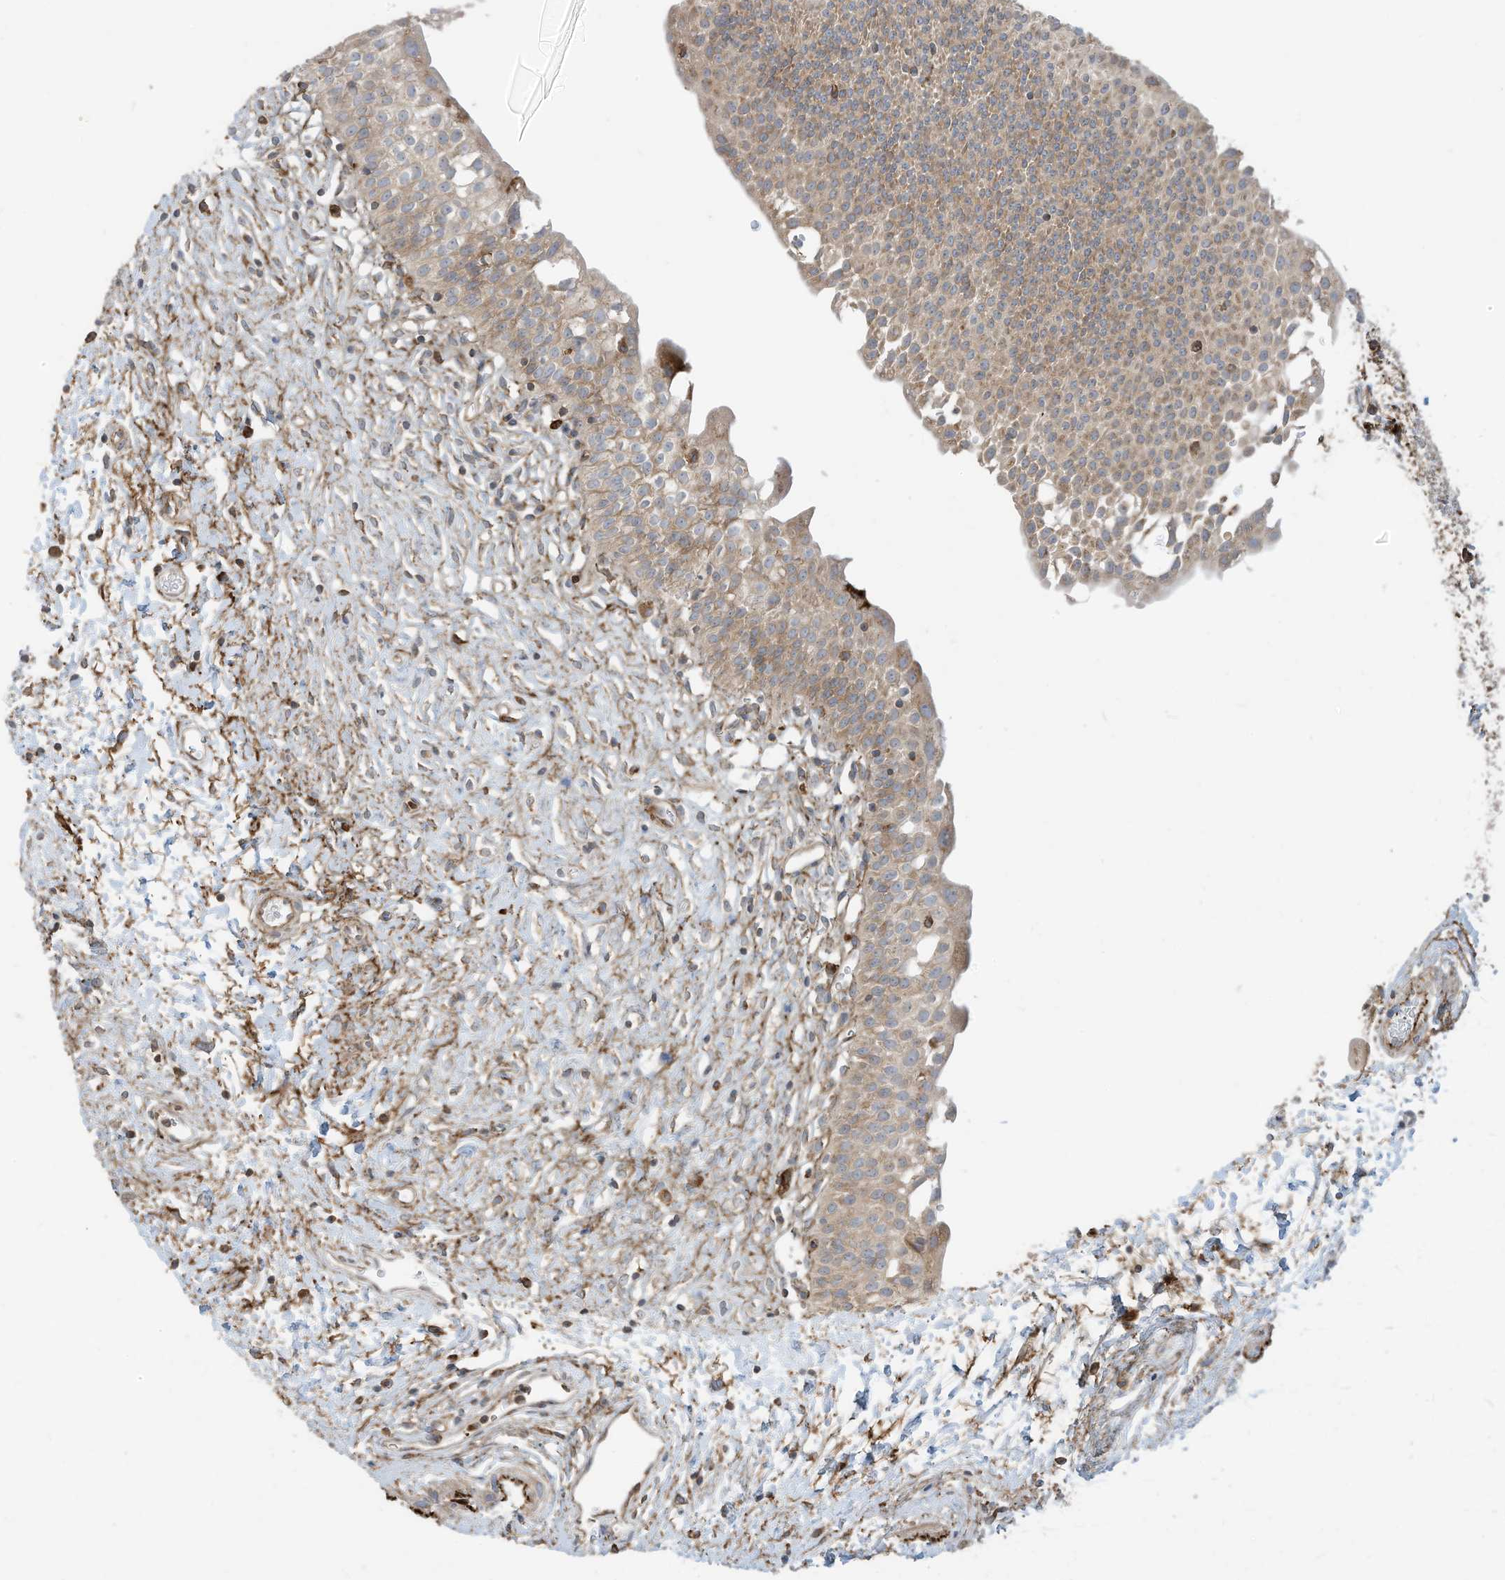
{"staining": {"intensity": "moderate", "quantity": "25%-75%", "location": "cytoplasmic/membranous"}, "tissue": "urinary bladder", "cell_type": "Urothelial cells", "image_type": "normal", "snomed": [{"axis": "morphology", "description": "Normal tissue, NOS"}, {"axis": "topography", "description": "Urinary bladder"}], "caption": "The image demonstrates a brown stain indicating the presence of a protein in the cytoplasmic/membranous of urothelial cells in urinary bladder.", "gene": "TRNAU1AP", "patient": {"sex": "male", "age": 51}}